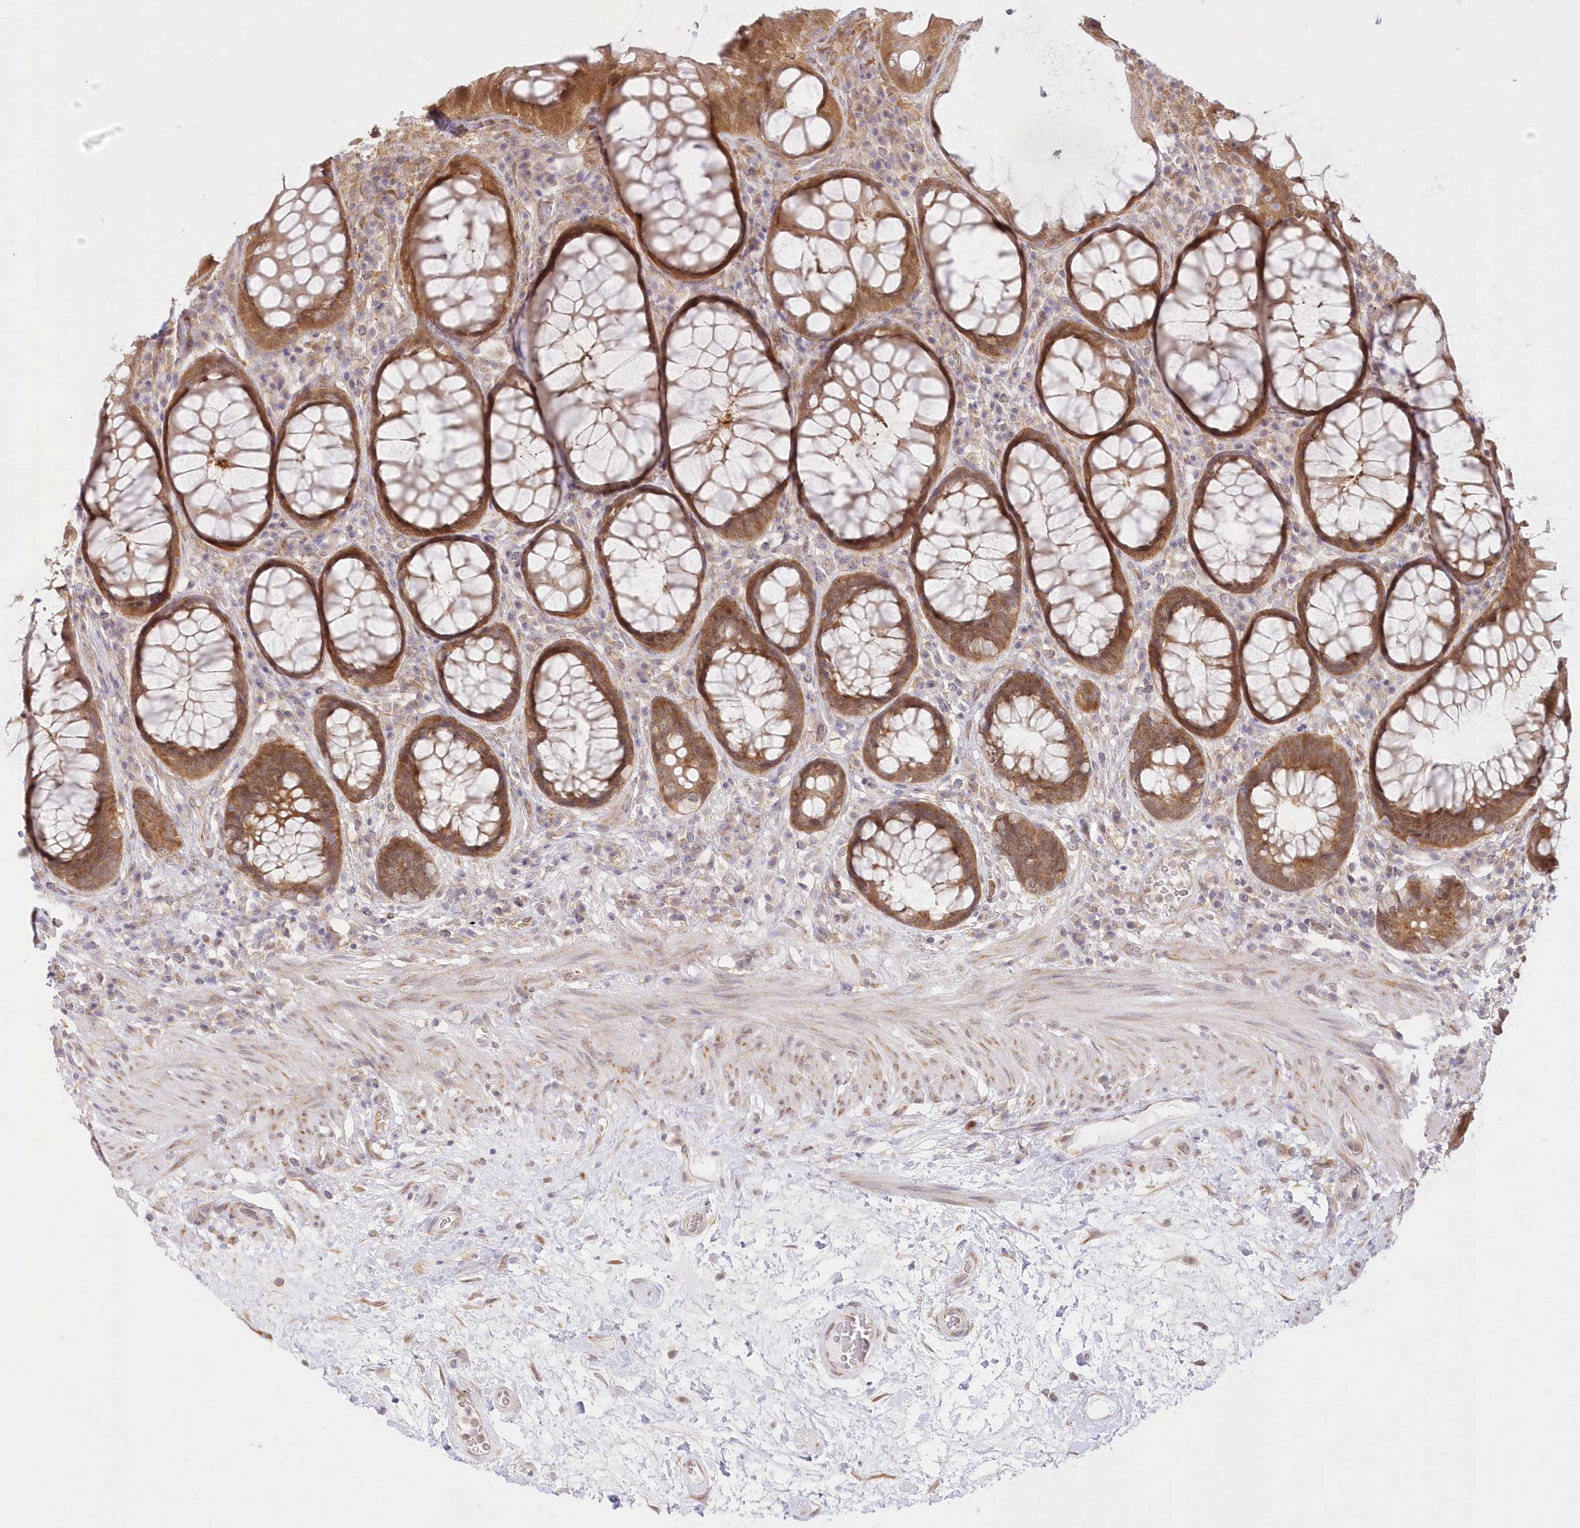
{"staining": {"intensity": "moderate", "quantity": ">75%", "location": "cytoplasmic/membranous"}, "tissue": "rectum", "cell_type": "Glandular cells", "image_type": "normal", "snomed": [{"axis": "morphology", "description": "Normal tissue, NOS"}, {"axis": "topography", "description": "Rectum"}], "caption": "There is medium levels of moderate cytoplasmic/membranous expression in glandular cells of benign rectum, as demonstrated by immunohistochemical staining (brown color).", "gene": "RNPEP", "patient": {"sex": "male", "age": 64}}